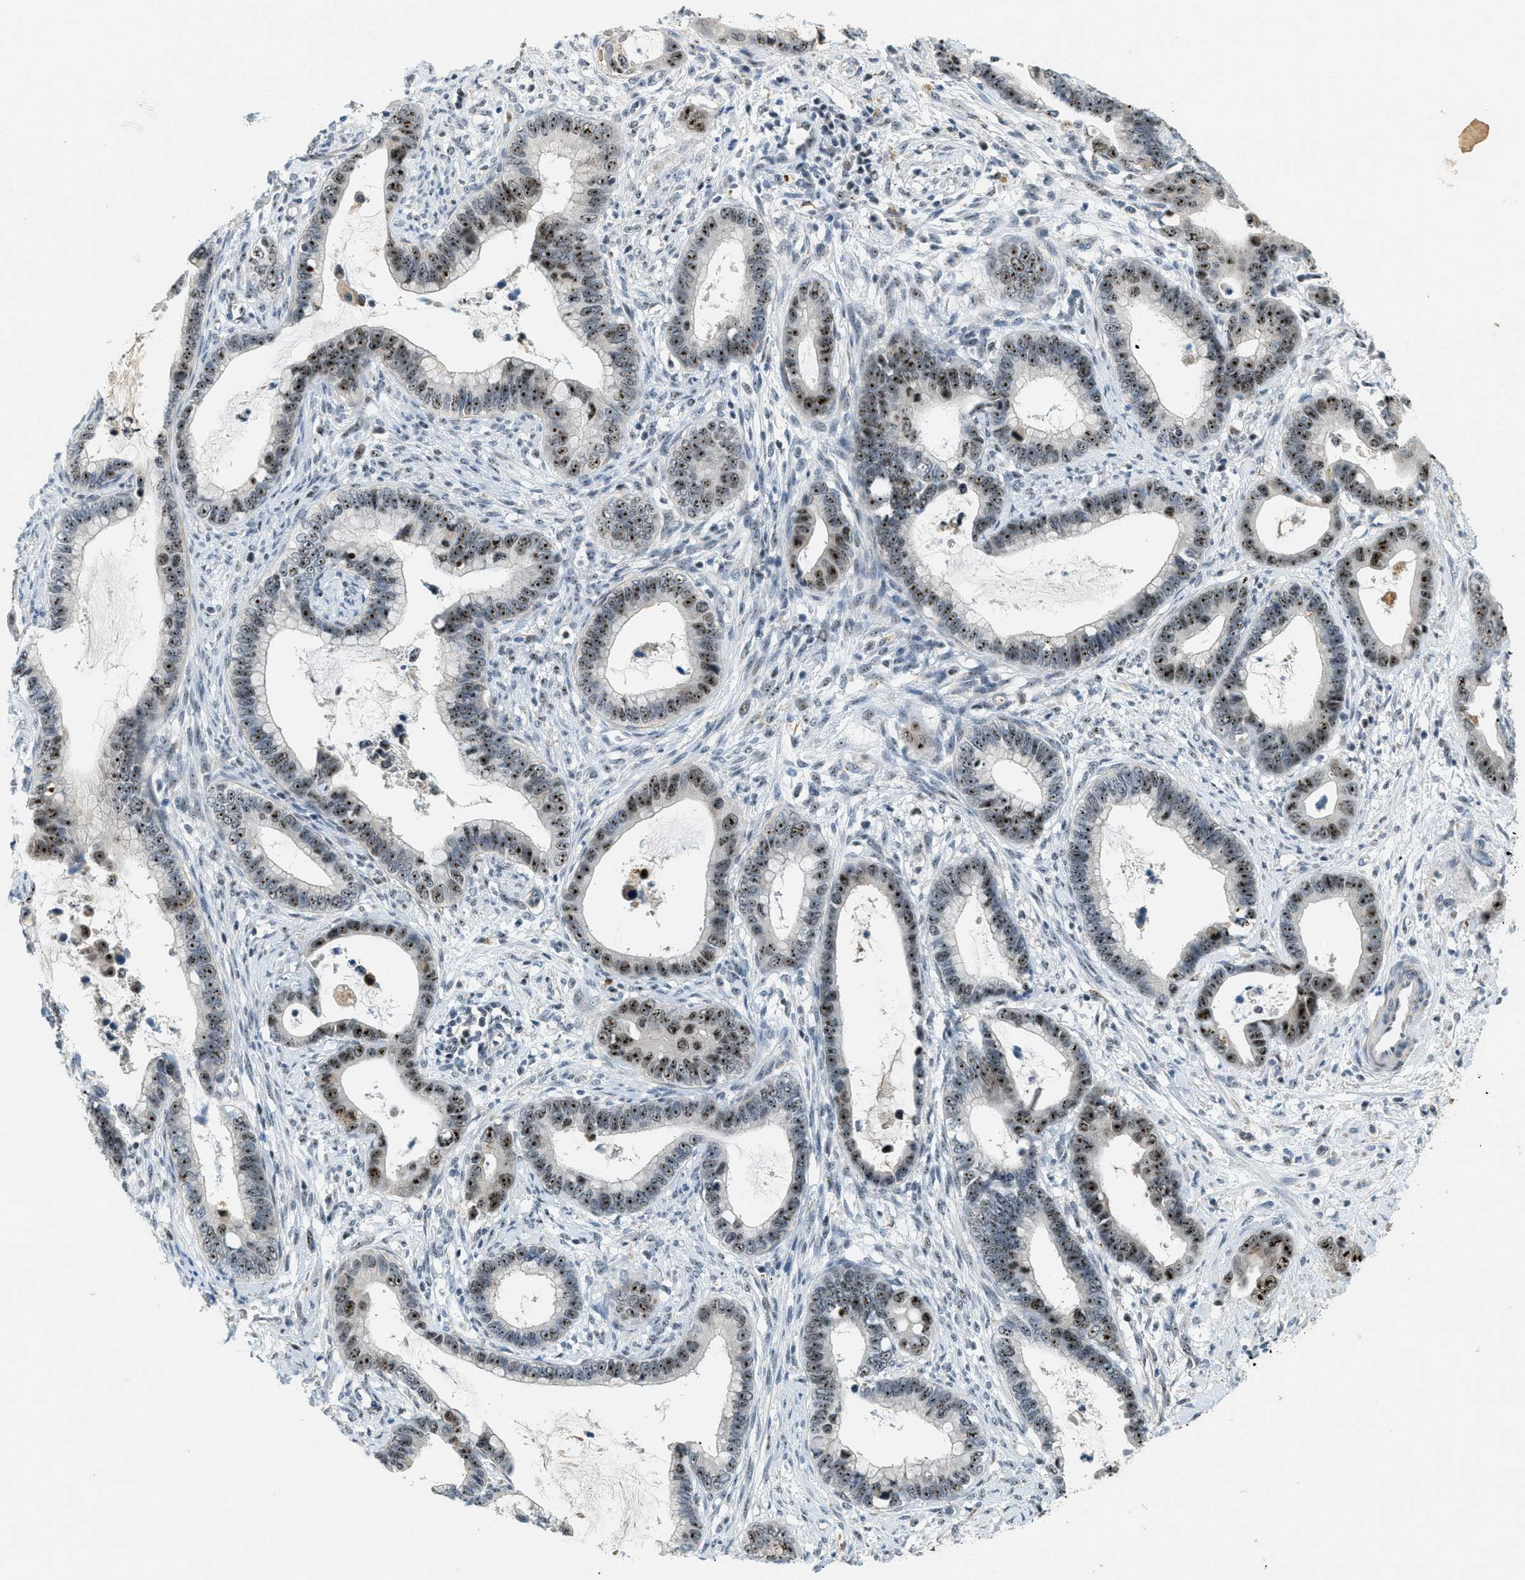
{"staining": {"intensity": "moderate", "quantity": ">75%", "location": "nuclear"}, "tissue": "cervical cancer", "cell_type": "Tumor cells", "image_type": "cancer", "snomed": [{"axis": "morphology", "description": "Adenocarcinoma, NOS"}, {"axis": "topography", "description": "Cervix"}], "caption": "Immunohistochemical staining of adenocarcinoma (cervical) reveals moderate nuclear protein positivity in about >75% of tumor cells. The protein of interest is stained brown, and the nuclei are stained in blue (DAB IHC with brightfield microscopy, high magnification).", "gene": "DDX47", "patient": {"sex": "female", "age": 44}}